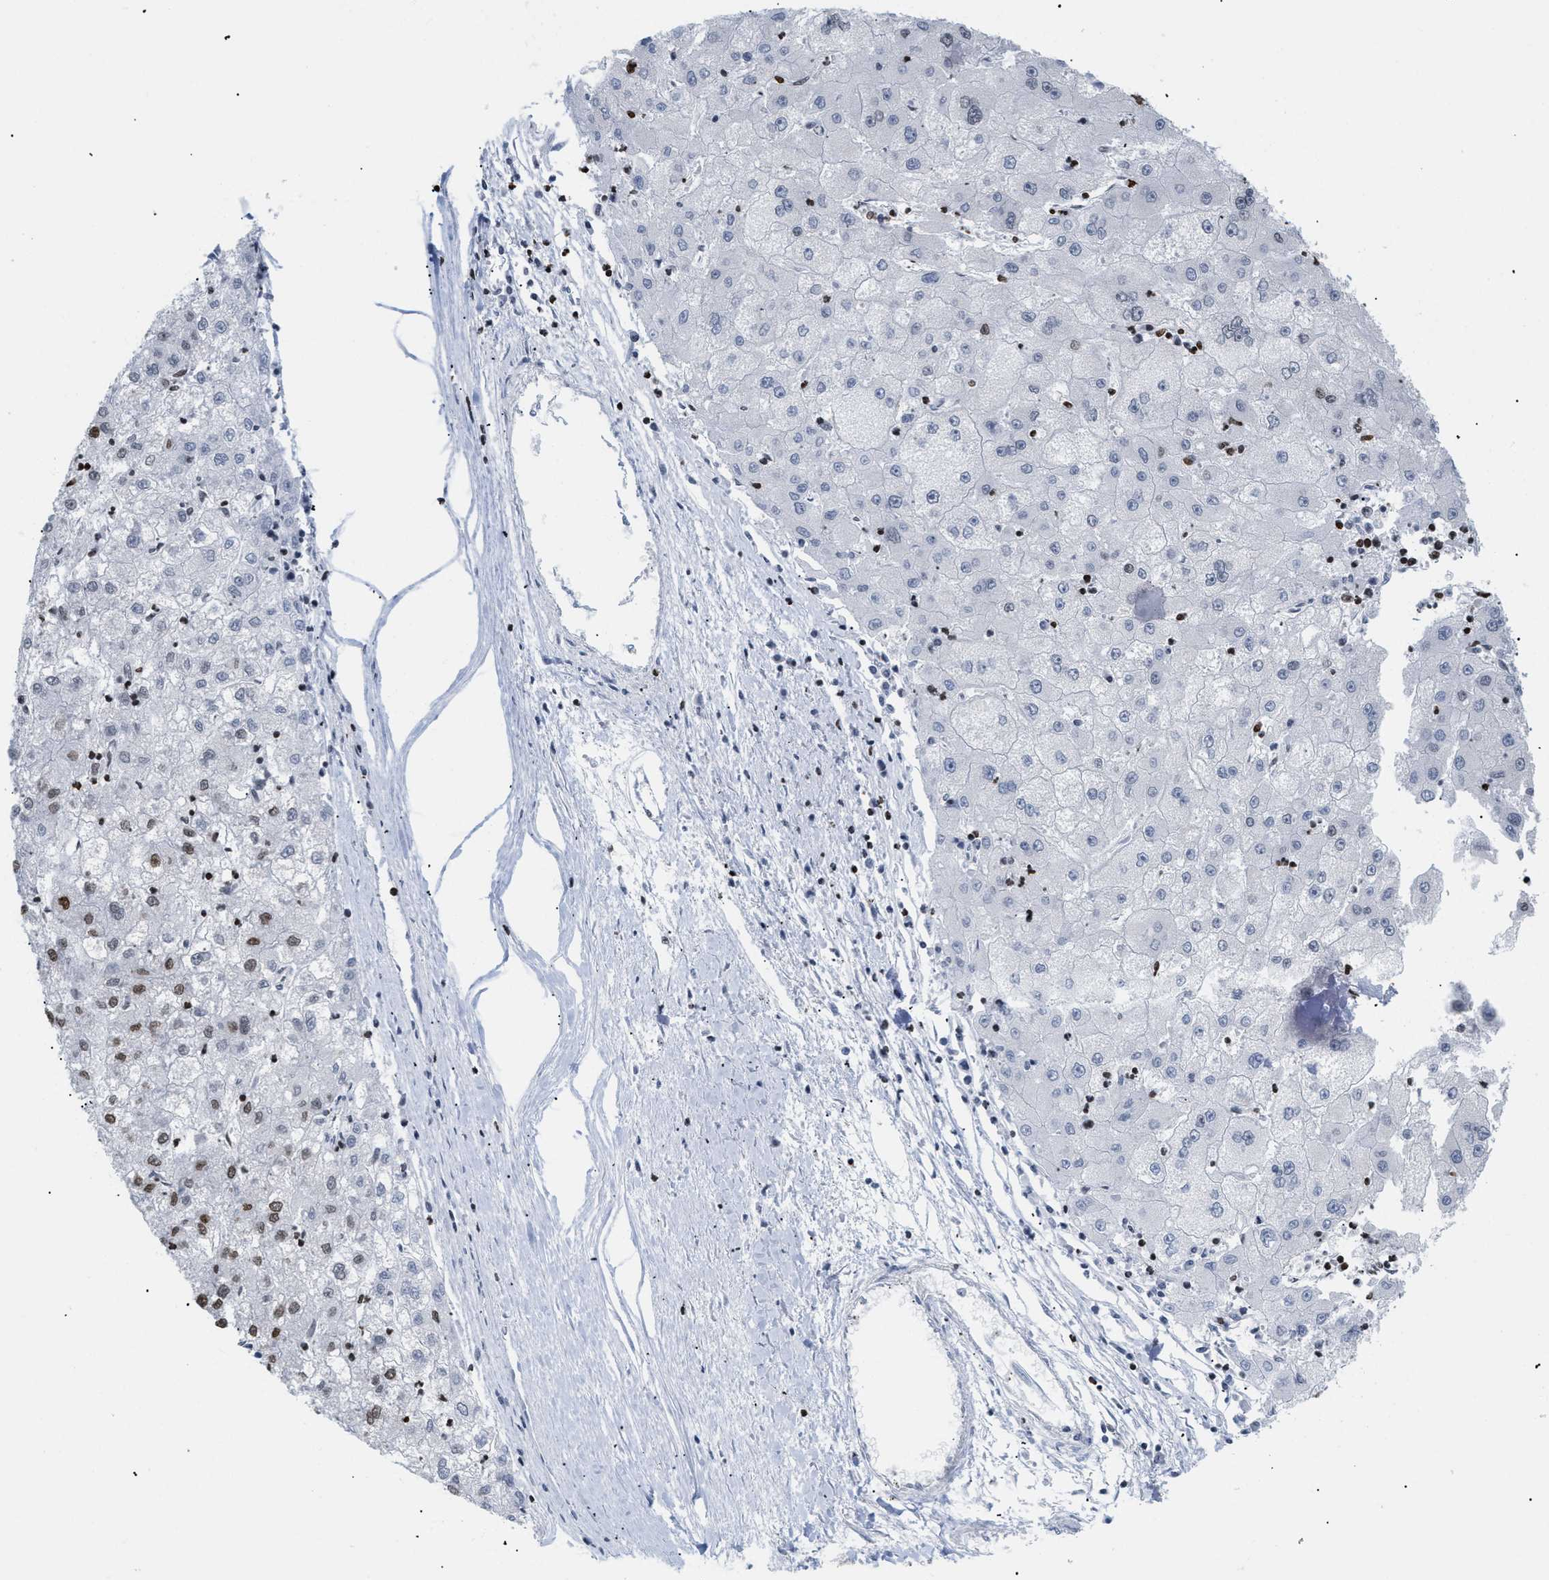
{"staining": {"intensity": "negative", "quantity": "none", "location": "none"}, "tissue": "liver cancer", "cell_type": "Tumor cells", "image_type": "cancer", "snomed": [{"axis": "morphology", "description": "Carcinoma, Hepatocellular, NOS"}, {"axis": "topography", "description": "Liver"}], "caption": "Tumor cells are negative for protein expression in human hepatocellular carcinoma (liver).", "gene": "HMGN2", "patient": {"sex": "male", "age": 72}}